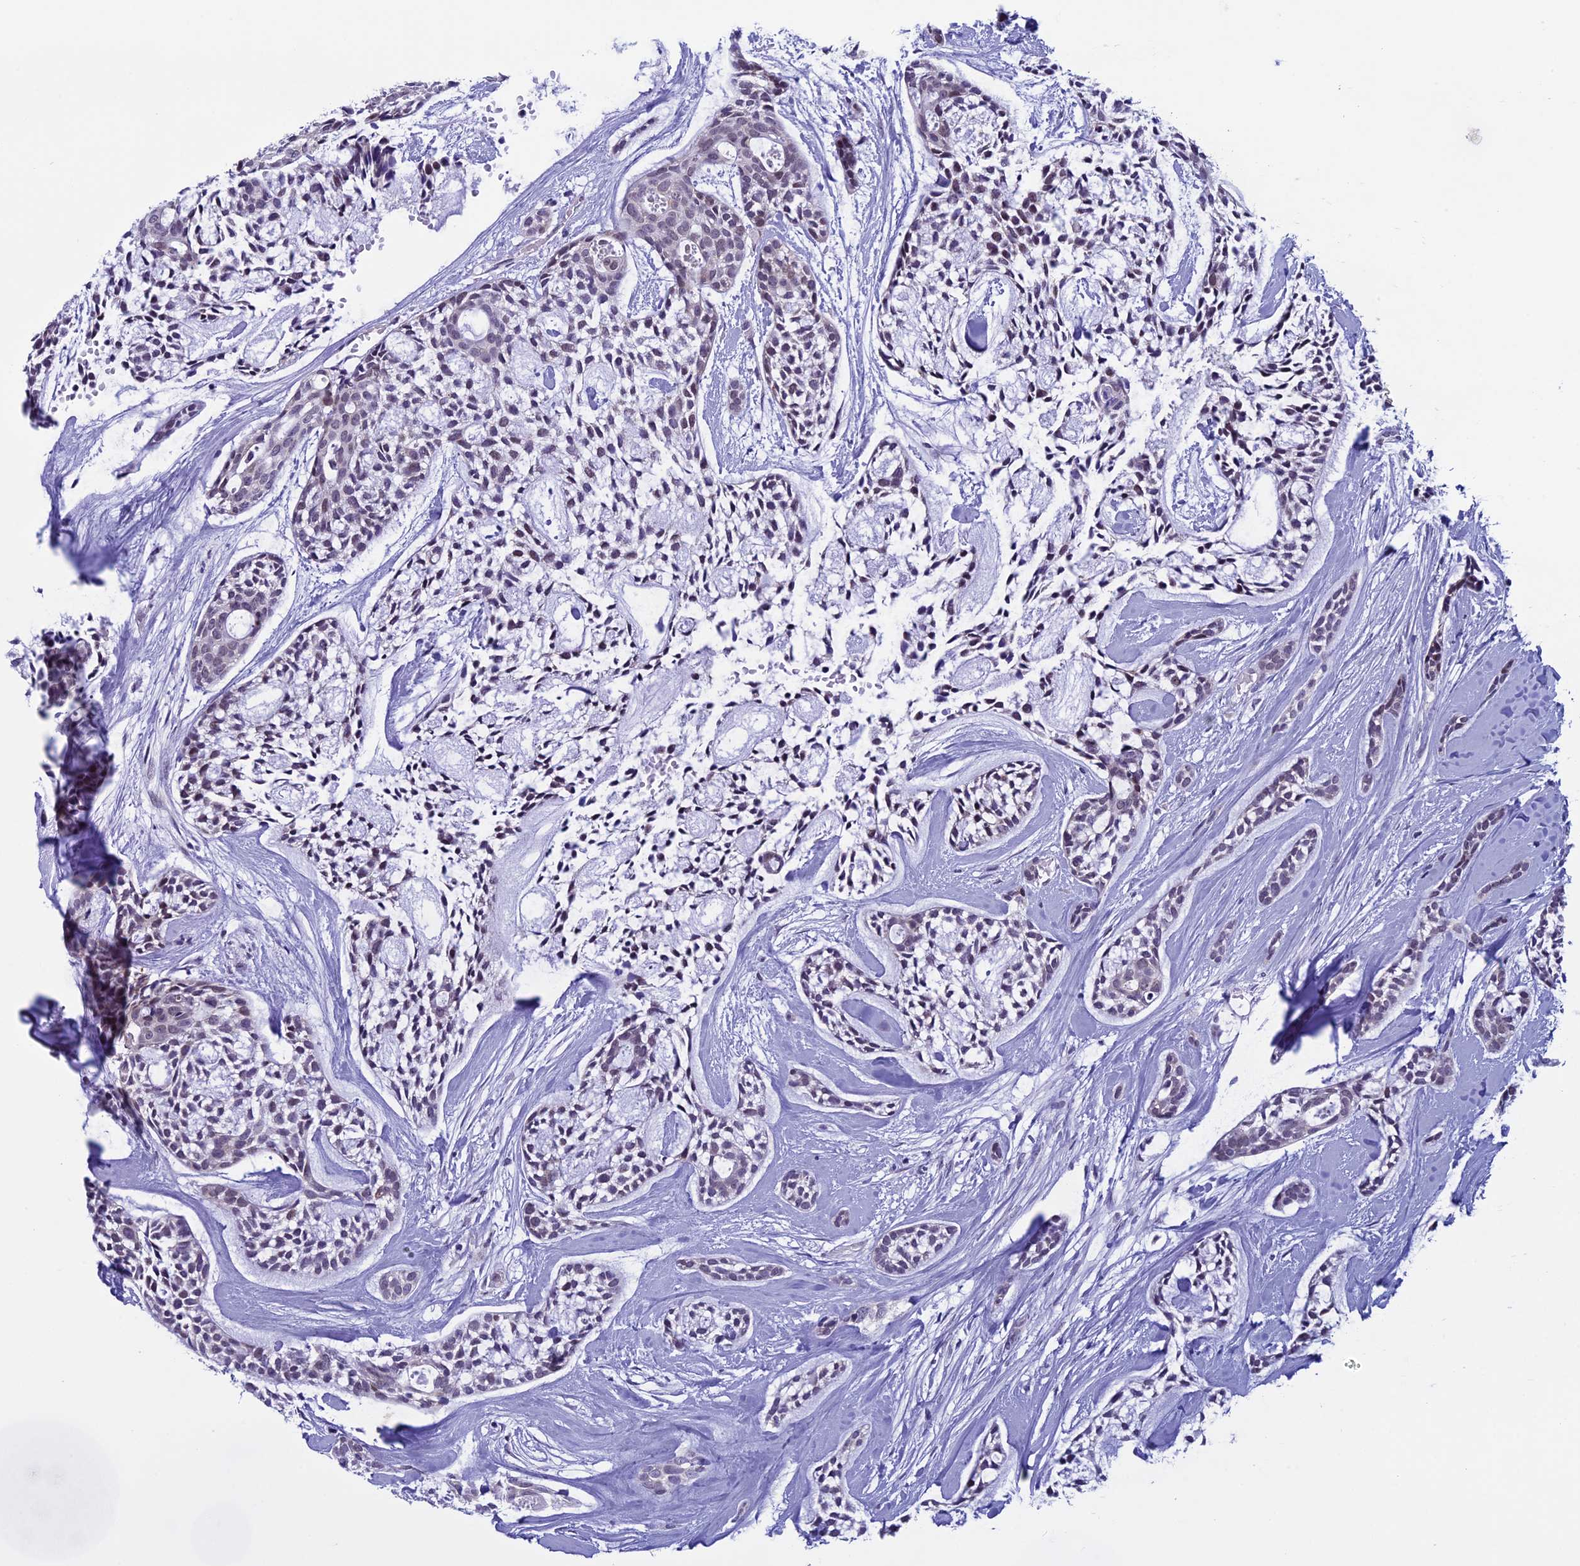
{"staining": {"intensity": "weak", "quantity": "<25%", "location": "cytoplasmic/membranous"}, "tissue": "head and neck cancer", "cell_type": "Tumor cells", "image_type": "cancer", "snomed": [{"axis": "morphology", "description": "Adenocarcinoma, NOS"}, {"axis": "topography", "description": "Subcutis"}, {"axis": "topography", "description": "Head-Neck"}], "caption": "A photomicrograph of adenocarcinoma (head and neck) stained for a protein reveals no brown staining in tumor cells.", "gene": "ZNF317", "patient": {"sex": "female", "age": 73}}